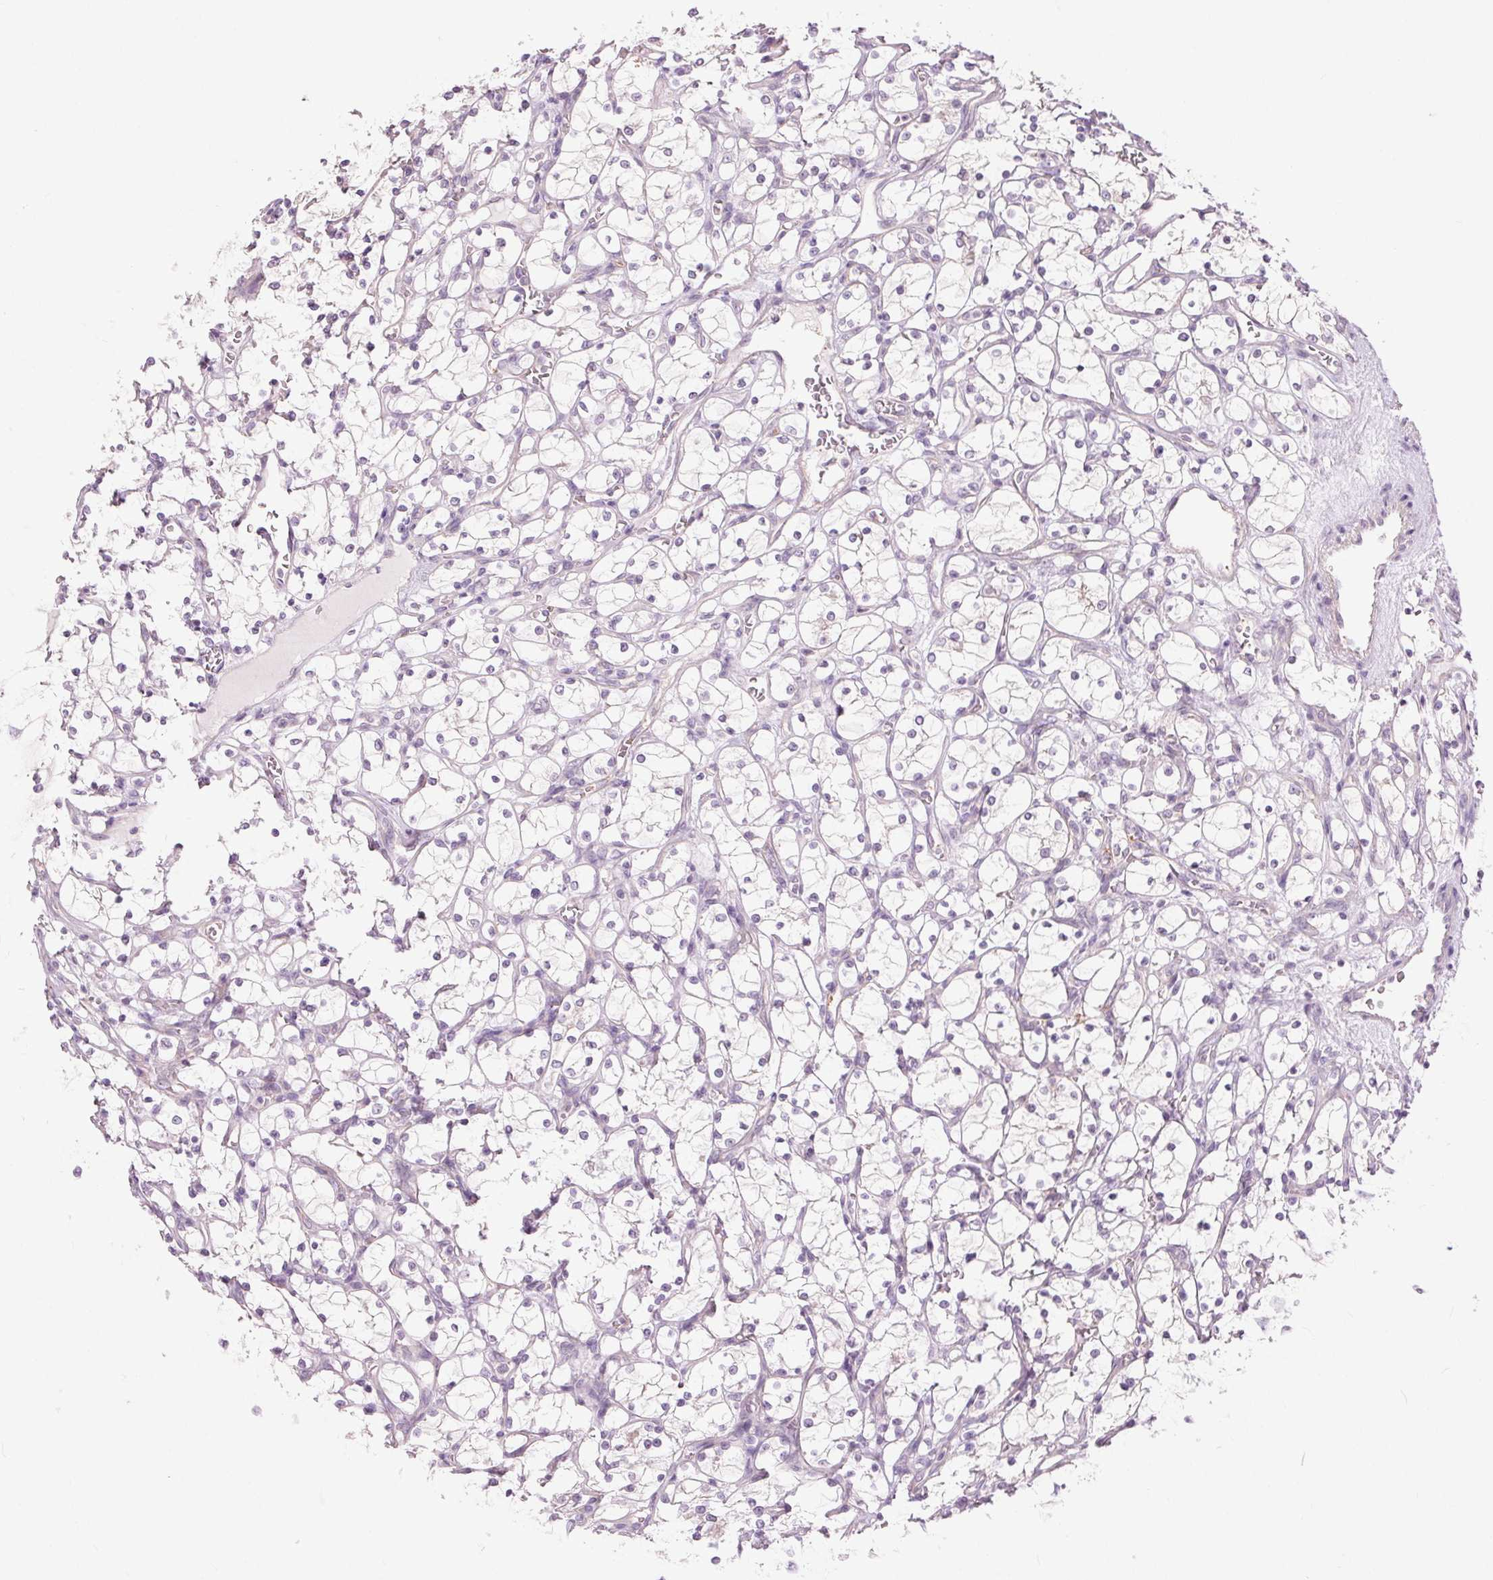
{"staining": {"intensity": "negative", "quantity": "none", "location": "none"}, "tissue": "renal cancer", "cell_type": "Tumor cells", "image_type": "cancer", "snomed": [{"axis": "morphology", "description": "Adenocarcinoma, NOS"}, {"axis": "topography", "description": "Kidney"}], "caption": "High power microscopy micrograph of an immunohistochemistry micrograph of renal cancer, revealing no significant positivity in tumor cells. (DAB (3,3'-diaminobenzidine) IHC, high magnification).", "gene": "CTNNA3", "patient": {"sex": "female", "age": 69}}